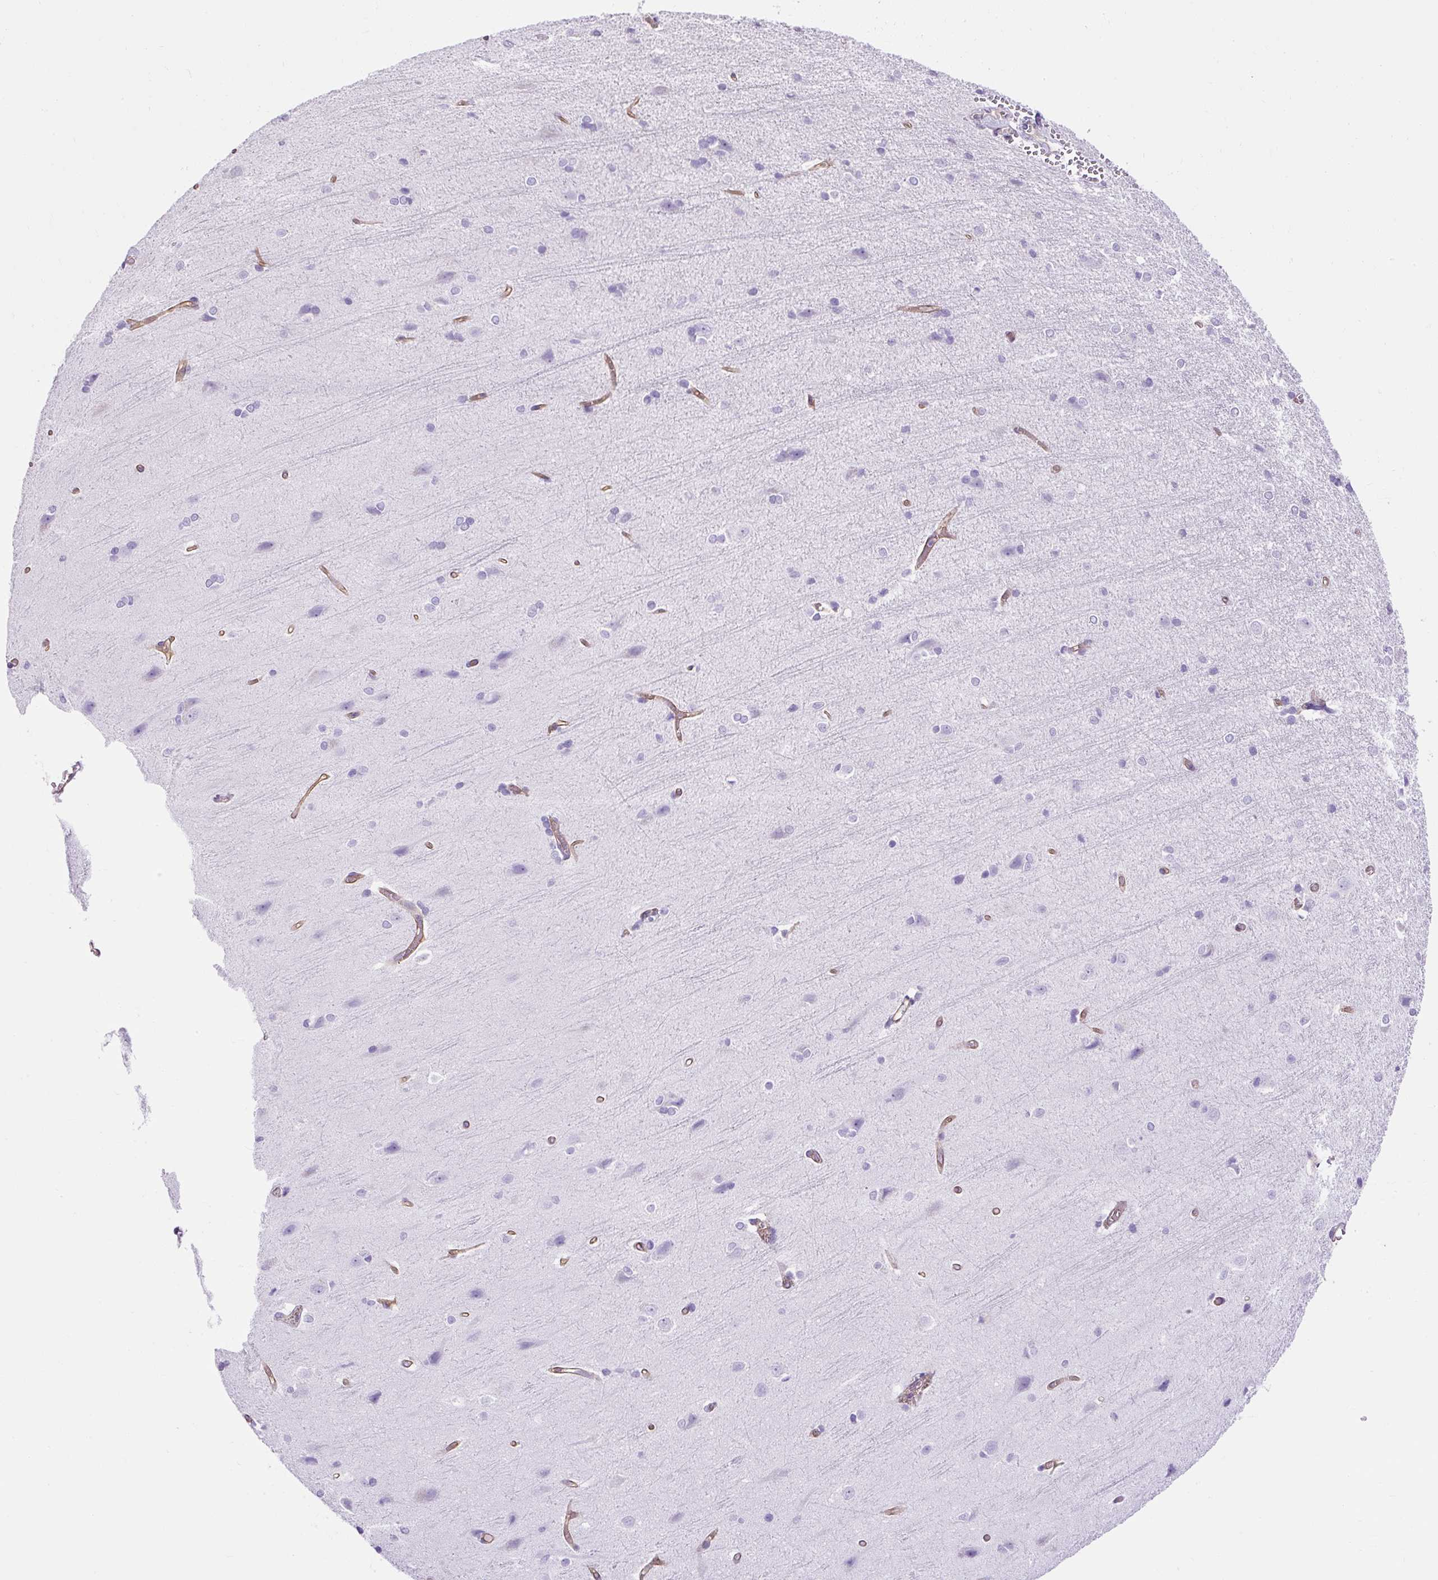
{"staining": {"intensity": "moderate", "quantity": ">75%", "location": "cytoplasmic/membranous"}, "tissue": "cerebral cortex", "cell_type": "Endothelial cells", "image_type": "normal", "snomed": [{"axis": "morphology", "description": "Normal tissue, NOS"}, {"axis": "topography", "description": "Cerebral cortex"}], "caption": "A brown stain shows moderate cytoplasmic/membranous positivity of a protein in endothelial cells of normal human cerebral cortex. (DAB (3,3'-diaminobenzidine) = brown stain, brightfield microscopy at high magnification).", "gene": "KRT12", "patient": {"sex": "male", "age": 37}}